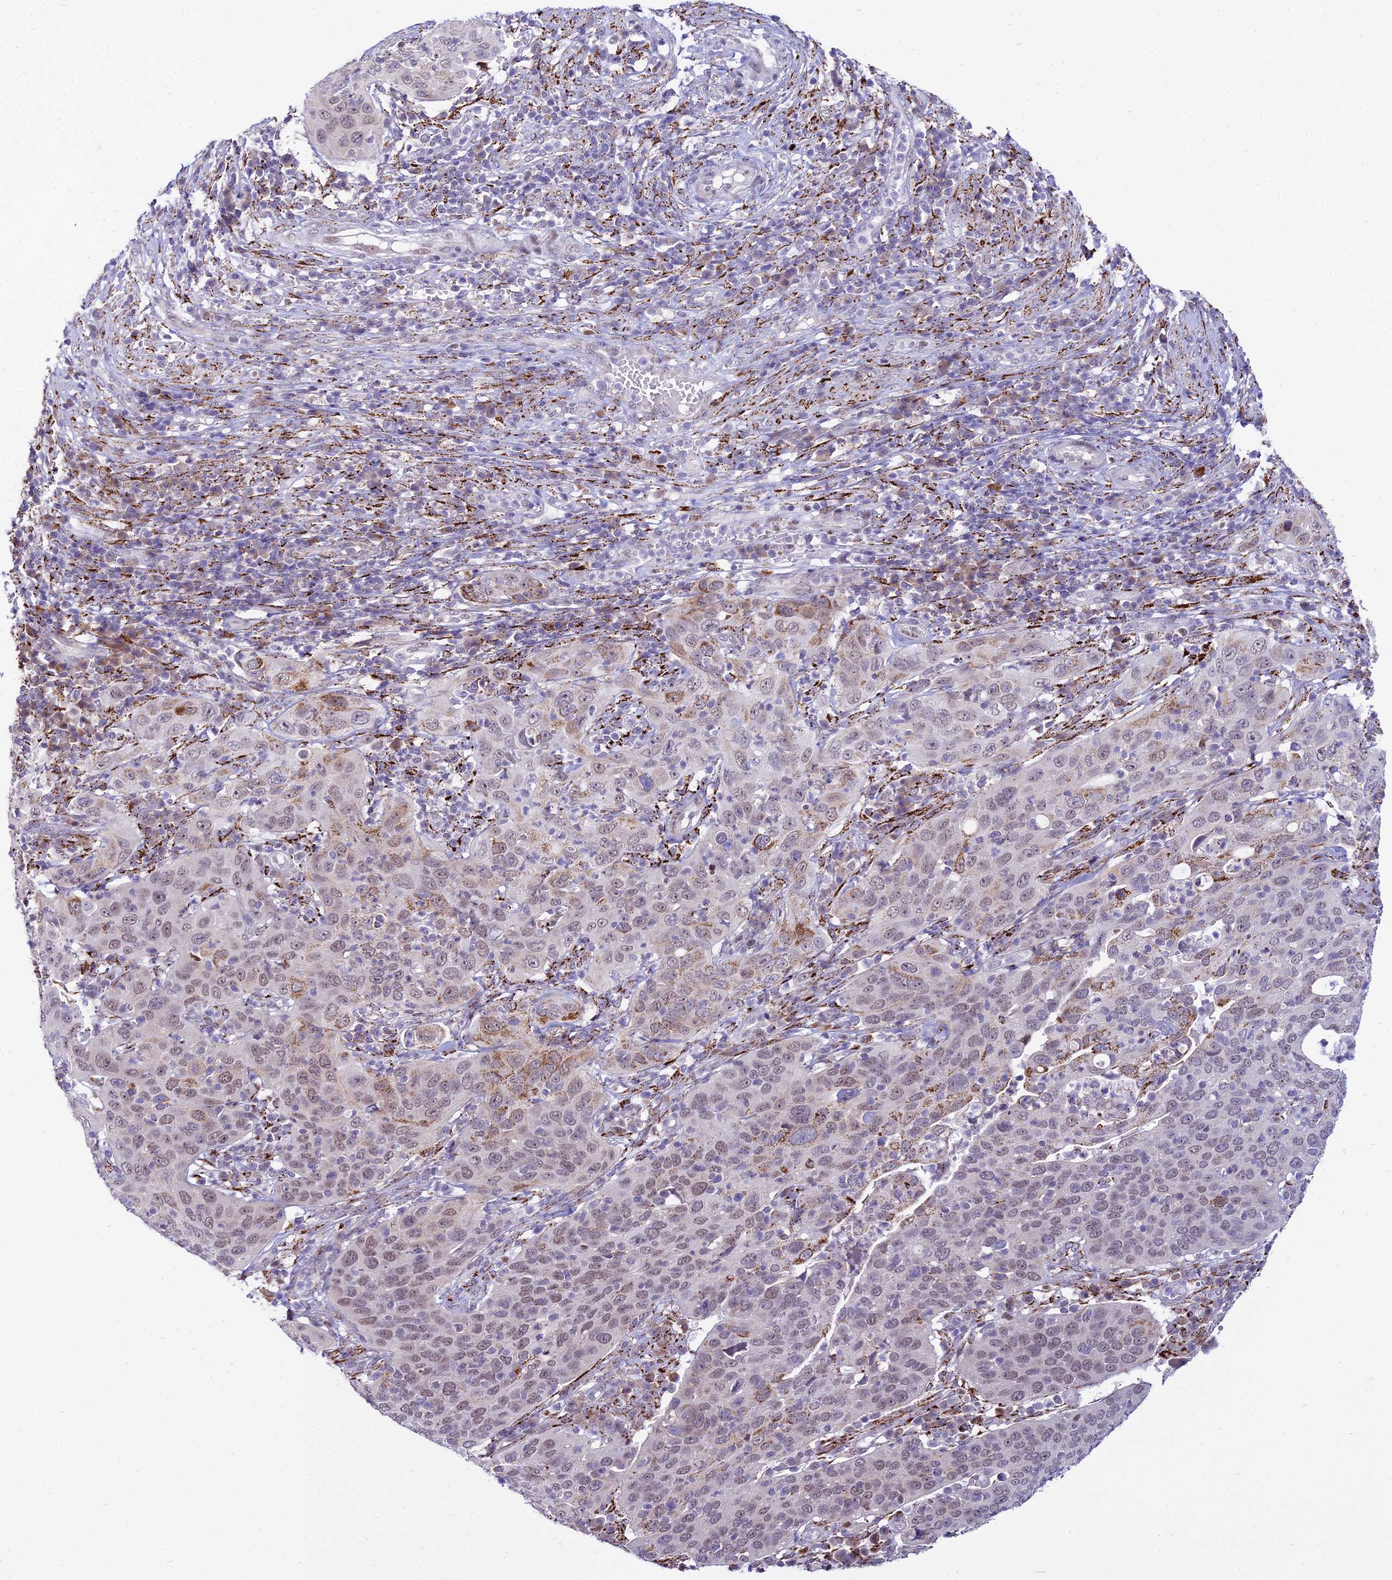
{"staining": {"intensity": "moderate", "quantity": "<25%", "location": "cytoplasmic/membranous"}, "tissue": "cervical cancer", "cell_type": "Tumor cells", "image_type": "cancer", "snomed": [{"axis": "morphology", "description": "Squamous cell carcinoma, NOS"}, {"axis": "topography", "description": "Cervix"}], "caption": "Immunohistochemistry image of human cervical squamous cell carcinoma stained for a protein (brown), which exhibits low levels of moderate cytoplasmic/membranous expression in about <25% of tumor cells.", "gene": "C6orf163", "patient": {"sex": "female", "age": 36}}